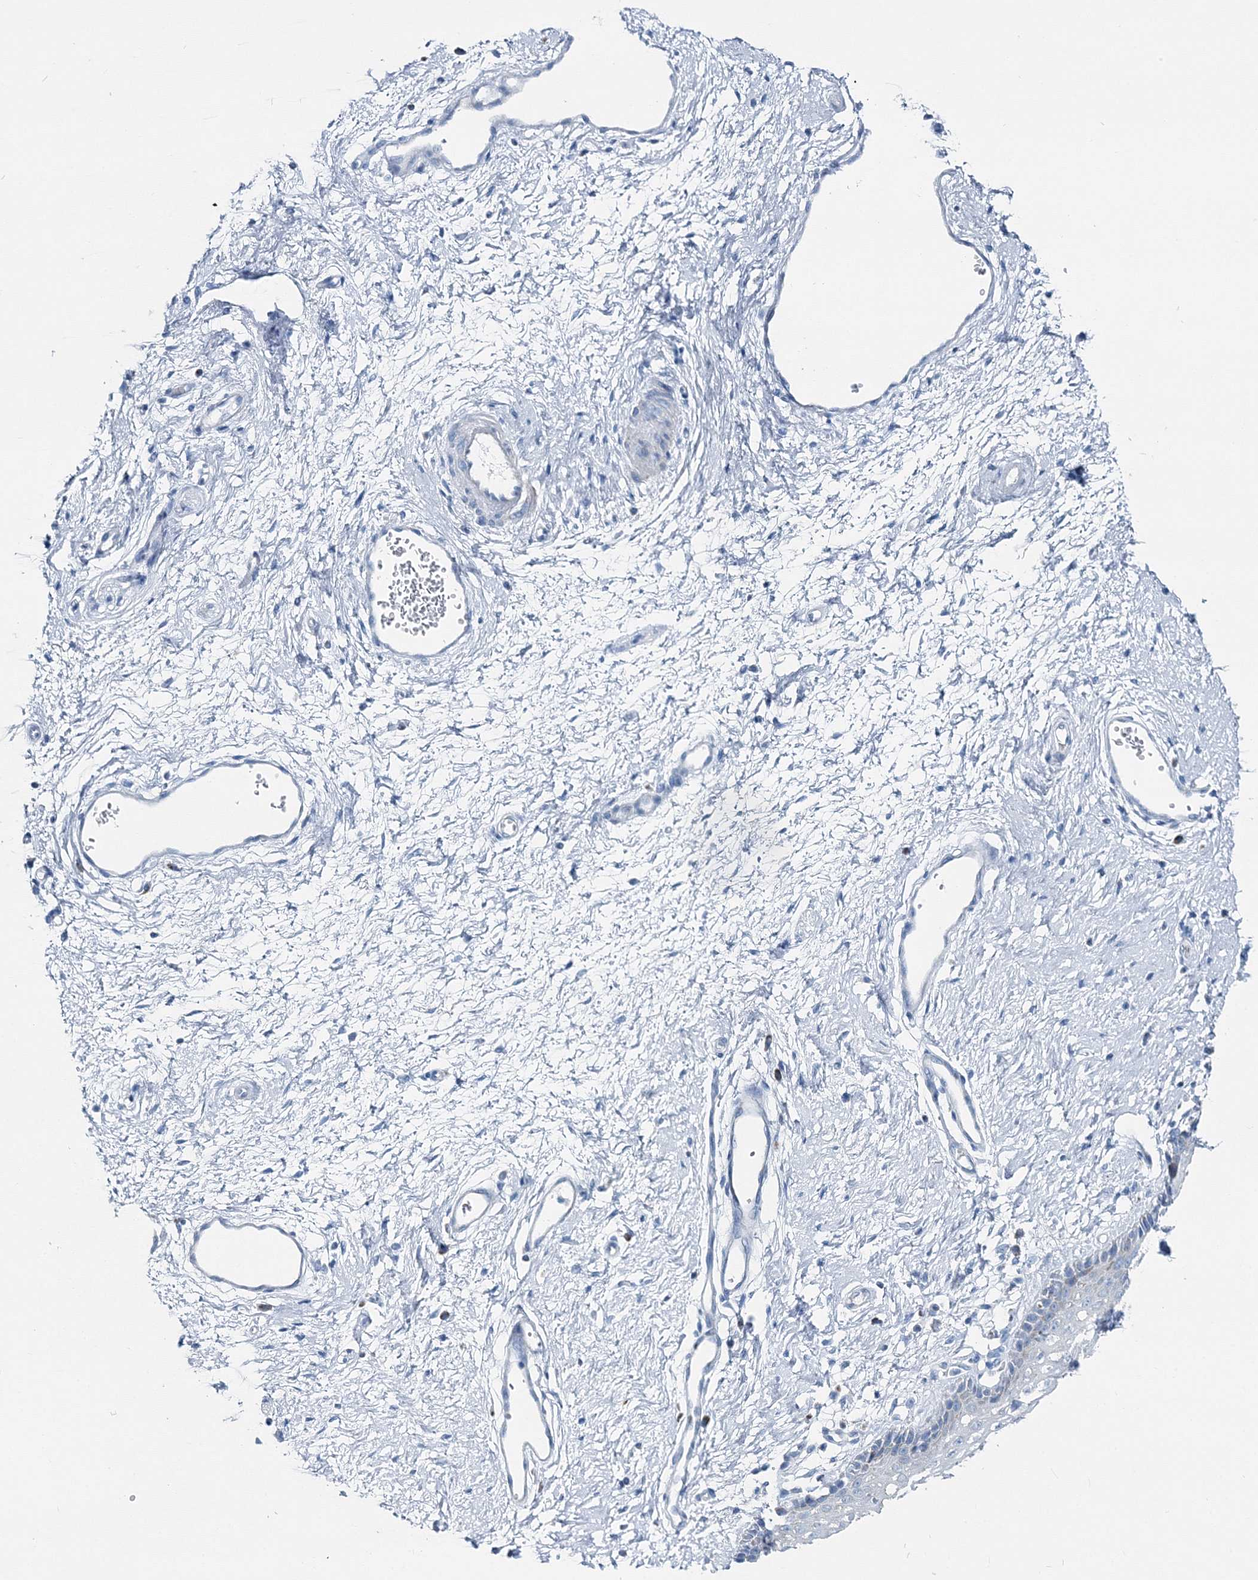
{"staining": {"intensity": "negative", "quantity": "none", "location": "none"}, "tissue": "vagina", "cell_type": "Squamous epithelial cells", "image_type": "normal", "snomed": [{"axis": "morphology", "description": "Normal tissue, NOS"}, {"axis": "topography", "description": "Vagina"}], "caption": "Immunohistochemical staining of benign human vagina displays no significant staining in squamous epithelial cells.", "gene": "GABARAPL2", "patient": {"sex": "female", "age": 46}}